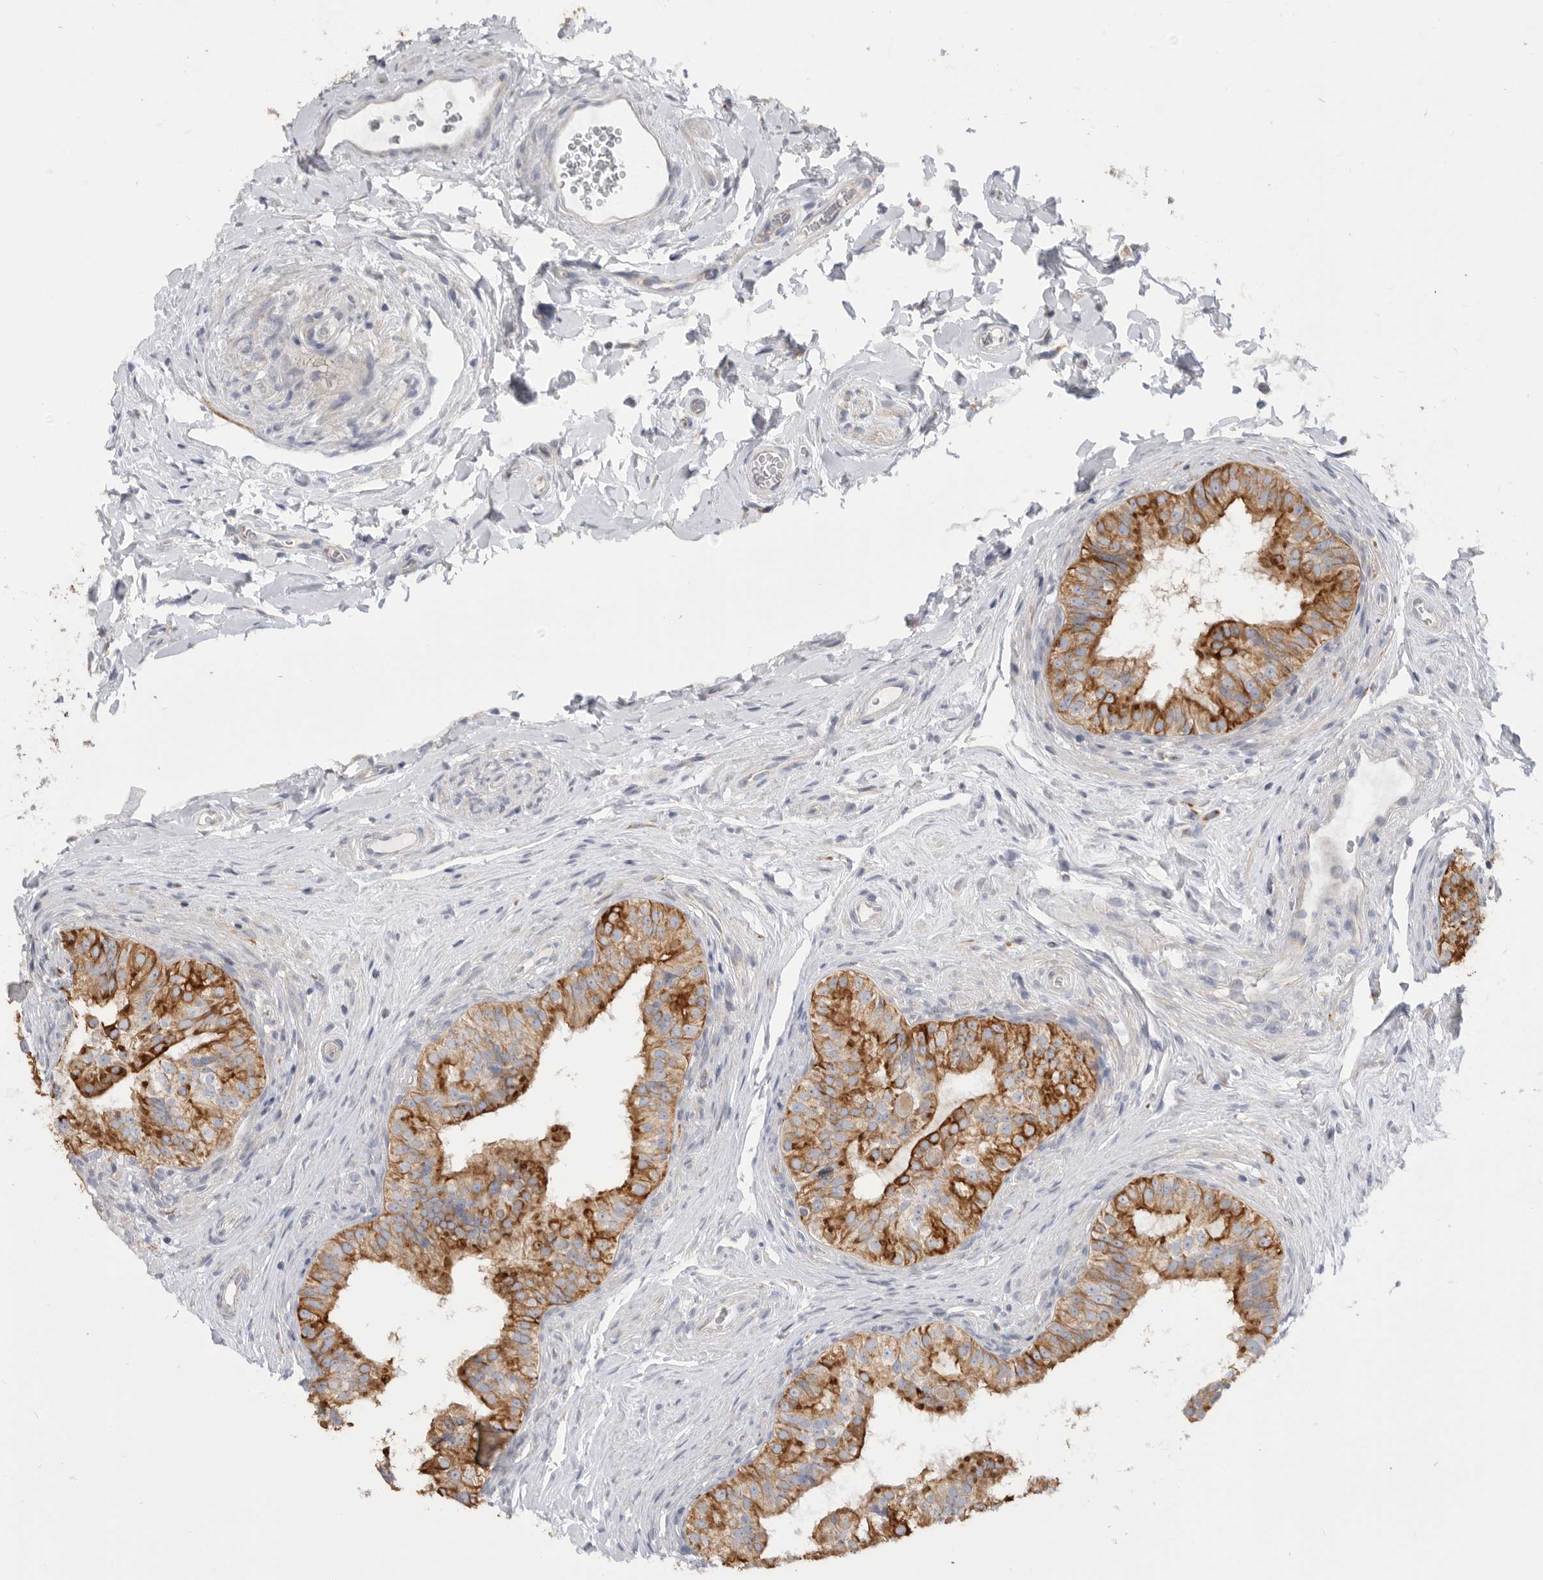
{"staining": {"intensity": "moderate", "quantity": ">75%", "location": "cytoplasmic/membranous"}, "tissue": "epididymis", "cell_type": "Glandular cells", "image_type": "normal", "snomed": [{"axis": "morphology", "description": "Normal tissue, NOS"}, {"axis": "topography", "description": "Epididymis"}], "caption": "Immunohistochemical staining of normal epididymis displays >75% levels of moderate cytoplasmic/membranous protein expression in approximately >75% of glandular cells.", "gene": "MTFR1L", "patient": {"sex": "male", "age": 49}}